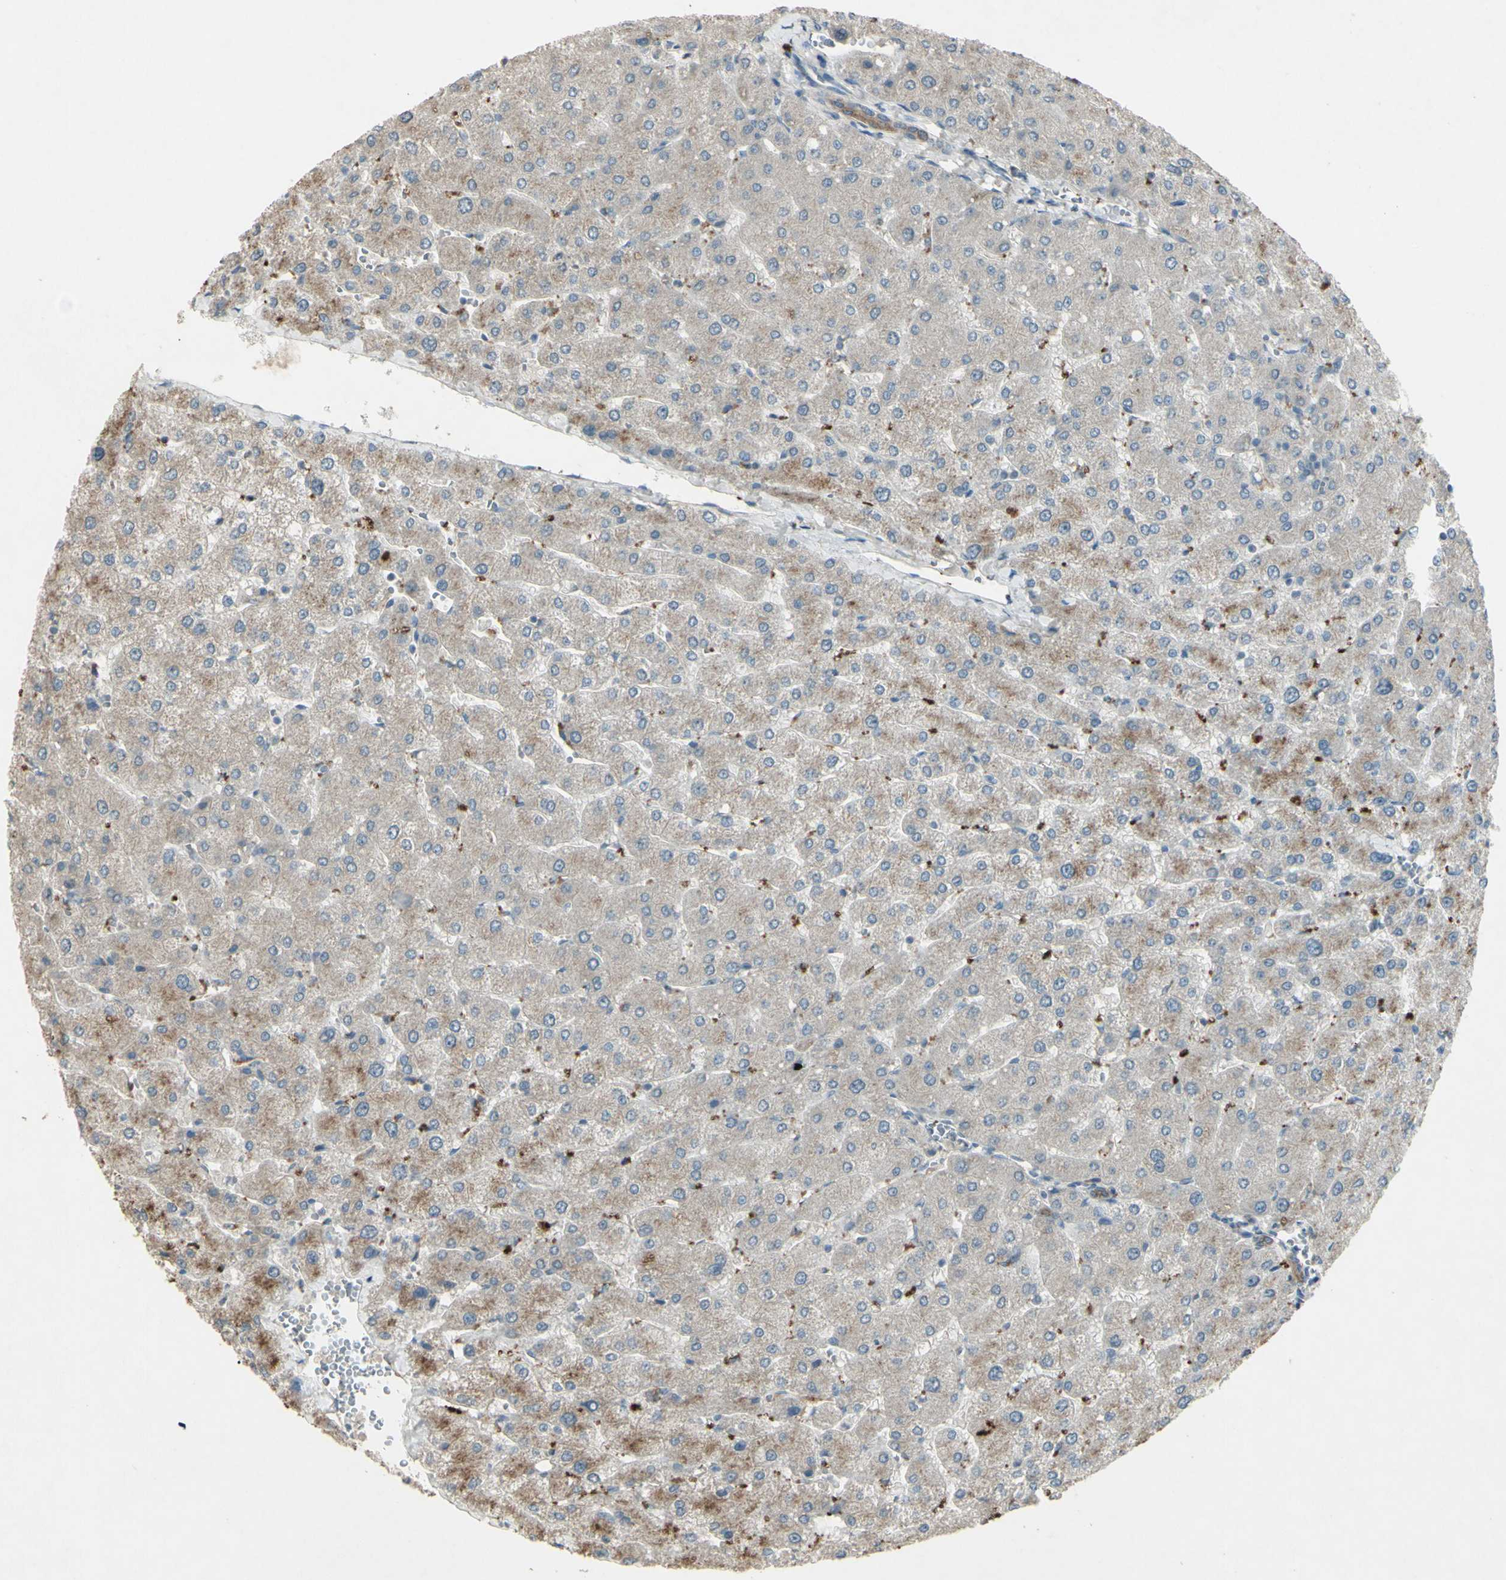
{"staining": {"intensity": "weak", "quantity": ">75%", "location": "cytoplasmic/membranous"}, "tissue": "liver", "cell_type": "Cholangiocytes", "image_type": "normal", "snomed": [{"axis": "morphology", "description": "Normal tissue, NOS"}, {"axis": "topography", "description": "Liver"}], "caption": "High-power microscopy captured an immunohistochemistry (IHC) micrograph of normal liver, revealing weak cytoplasmic/membranous expression in approximately >75% of cholangiocytes.", "gene": "TIMM21", "patient": {"sex": "male", "age": 55}}